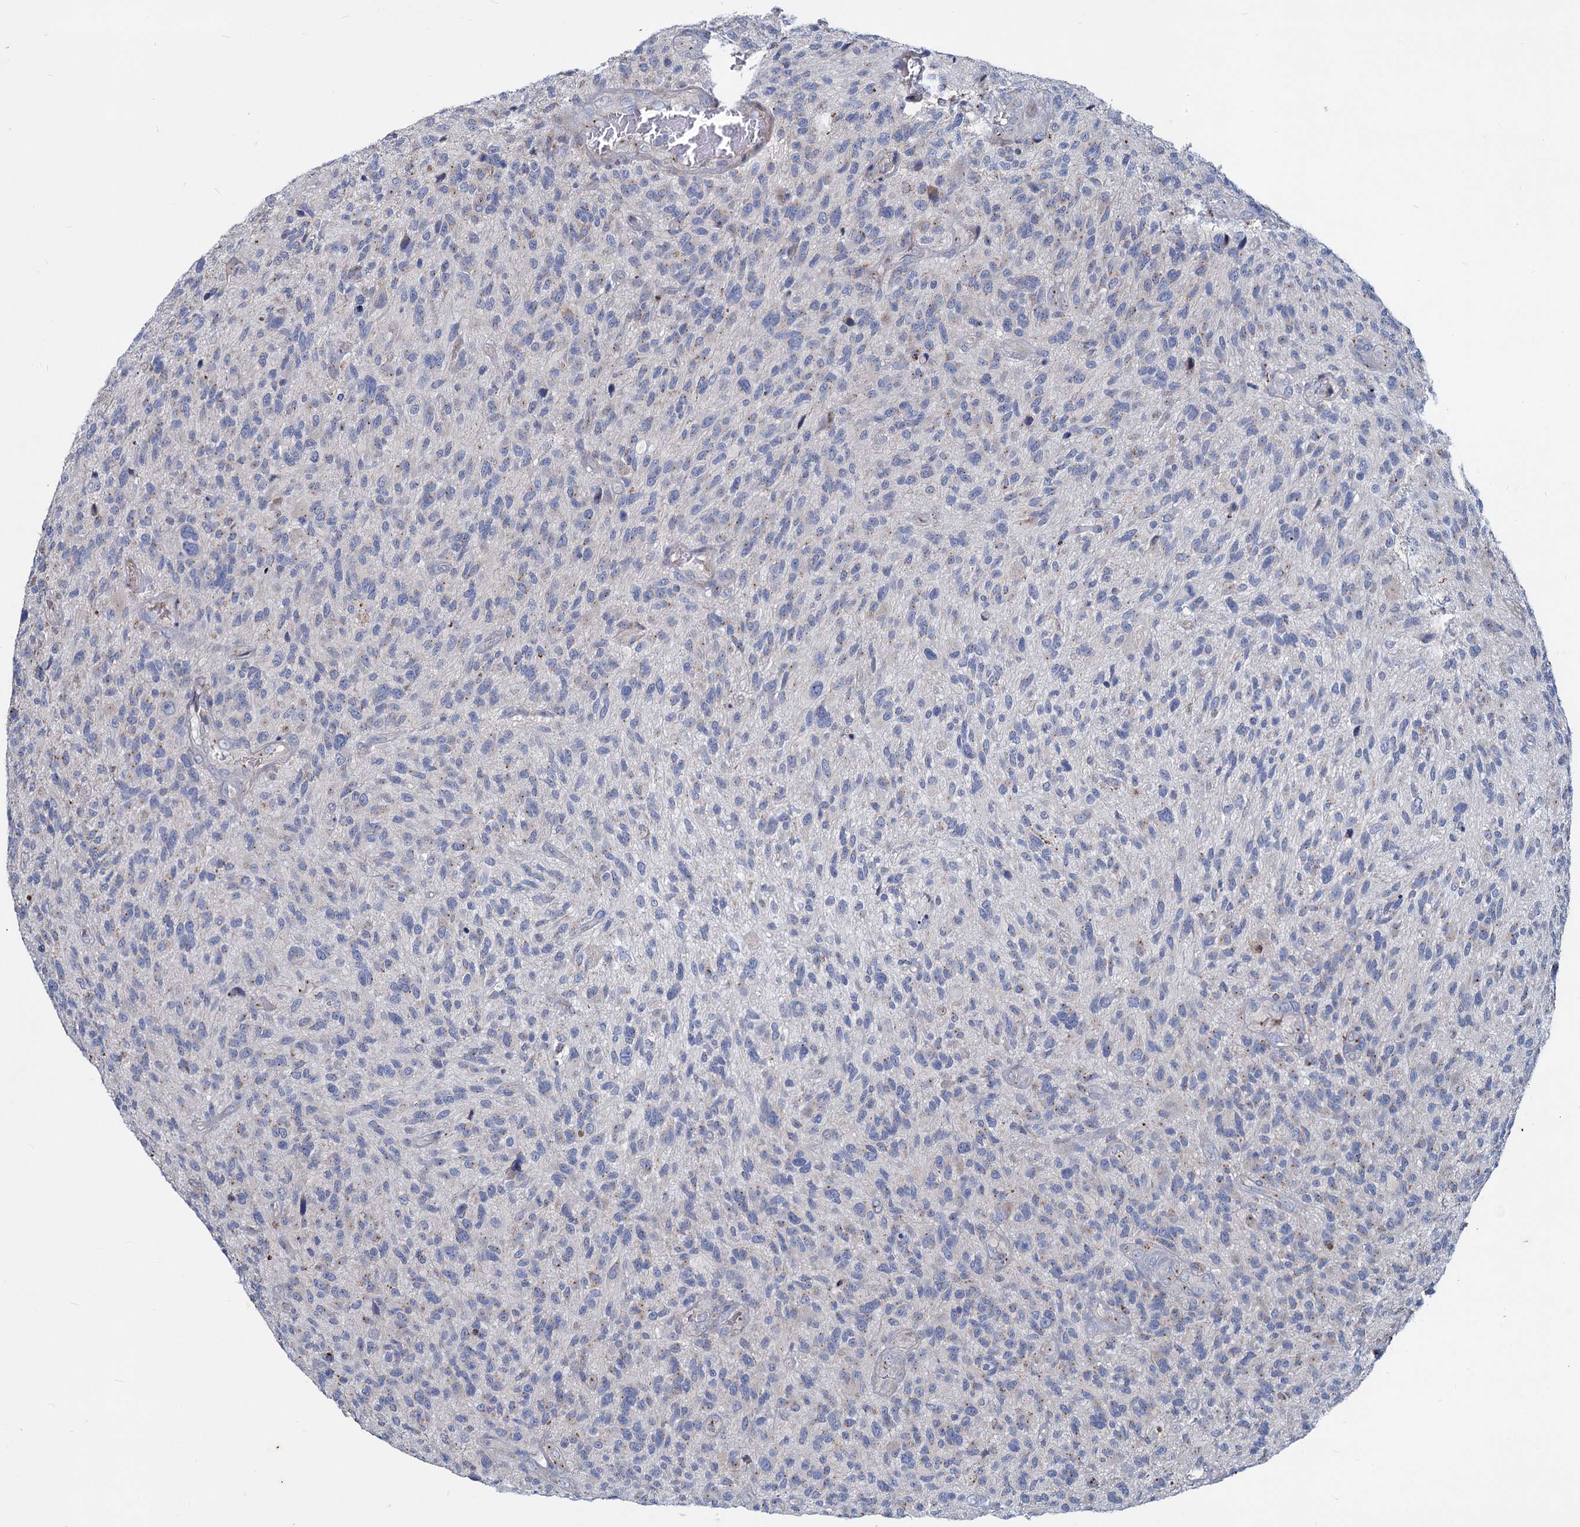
{"staining": {"intensity": "negative", "quantity": "none", "location": "none"}, "tissue": "glioma", "cell_type": "Tumor cells", "image_type": "cancer", "snomed": [{"axis": "morphology", "description": "Glioma, malignant, High grade"}, {"axis": "topography", "description": "Brain"}], "caption": "The image displays no staining of tumor cells in high-grade glioma (malignant).", "gene": "AGBL4", "patient": {"sex": "male", "age": 47}}